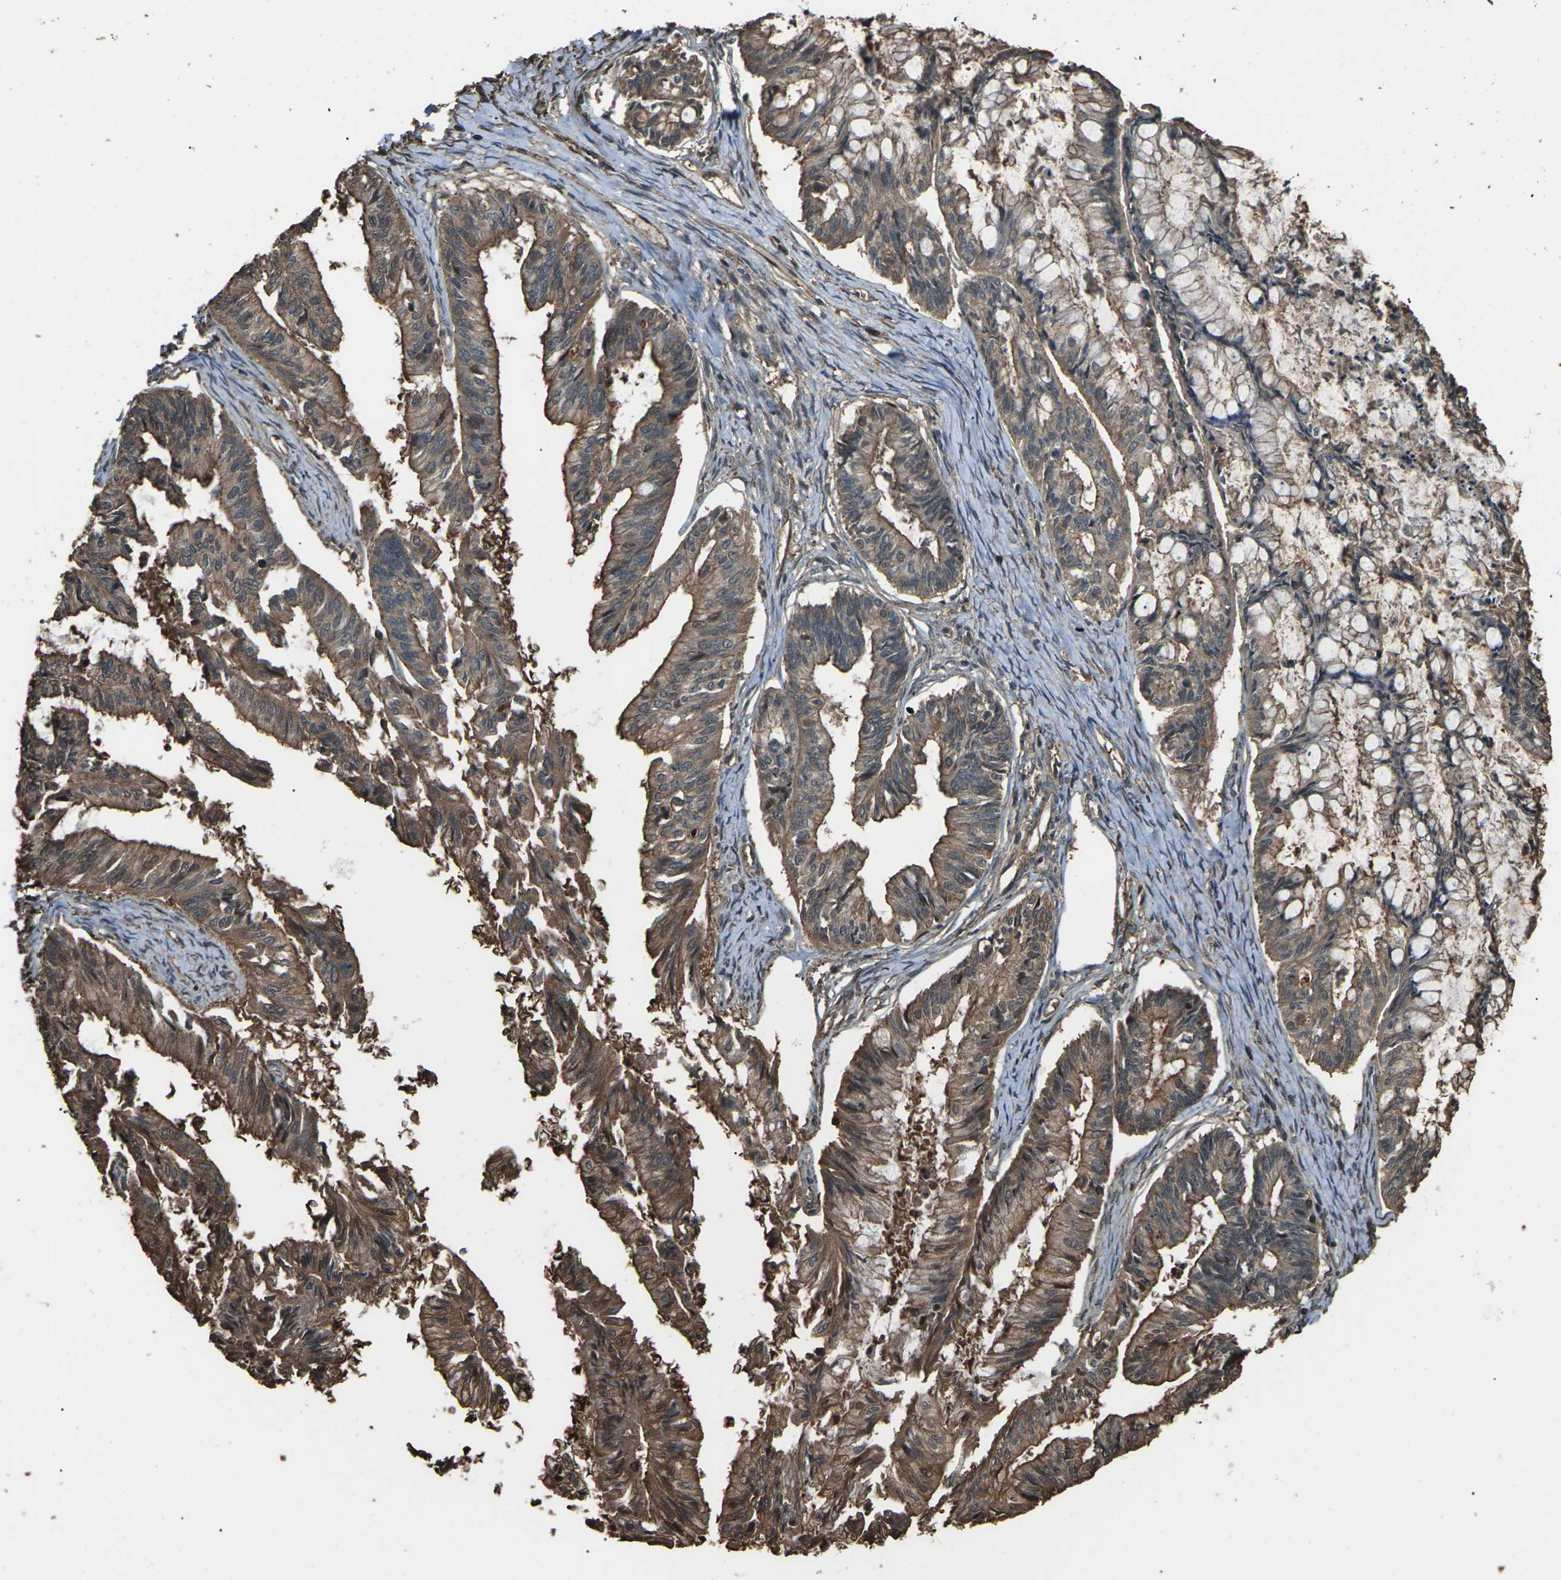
{"staining": {"intensity": "moderate", "quantity": ">75%", "location": "cytoplasmic/membranous"}, "tissue": "ovarian cancer", "cell_type": "Tumor cells", "image_type": "cancer", "snomed": [{"axis": "morphology", "description": "Cystadenocarcinoma, mucinous, NOS"}, {"axis": "topography", "description": "Ovary"}], "caption": "Protein staining of ovarian mucinous cystadenocarcinoma tissue shows moderate cytoplasmic/membranous positivity in approximately >75% of tumor cells. The staining was performed using DAB (3,3'-diaminobenzidine), with brown indicating positive protein expression. Nuclei are stained blue with hematoxylin.", "gene": "DHPS", "patient": {"sex": "female", "age": 57}}